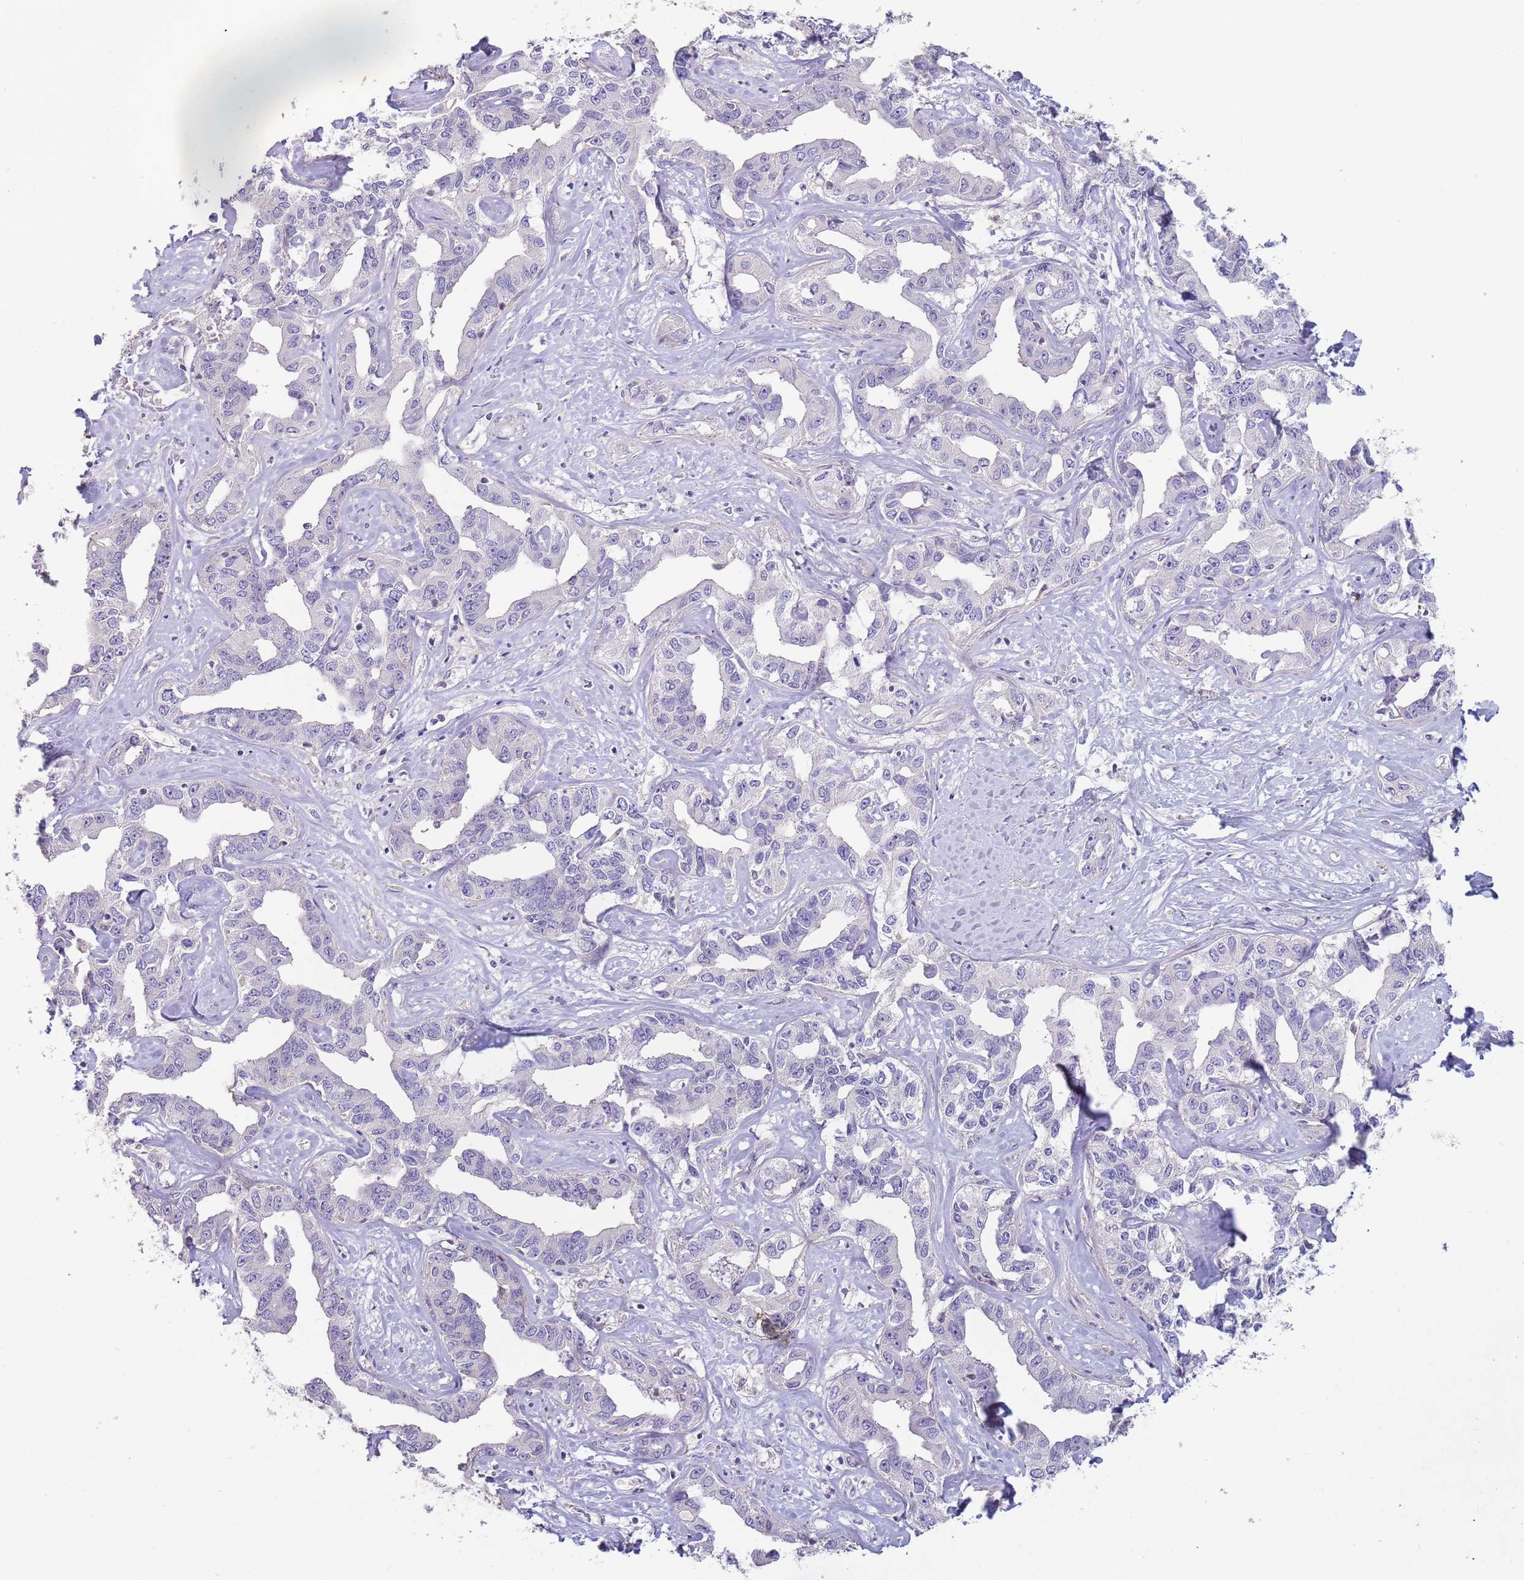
{"staining": {"intensity": "negative", "quantity": "none", "location": "none"}, "tissue": "liver cancer", "cell_type": "Tumor cells", "image_type": "cancer", "snomed": [{"axis": "morphology", "description": "Cholangiocarcinoma"}, {"axis": "topography", "description": "Liver"}], "caption": "IHC of cholangiocarcinoma (liver) demonstrates no staining in tumor cells.", "gene": "SUSD1", "patient": {"sex": "male", "age": 59}}